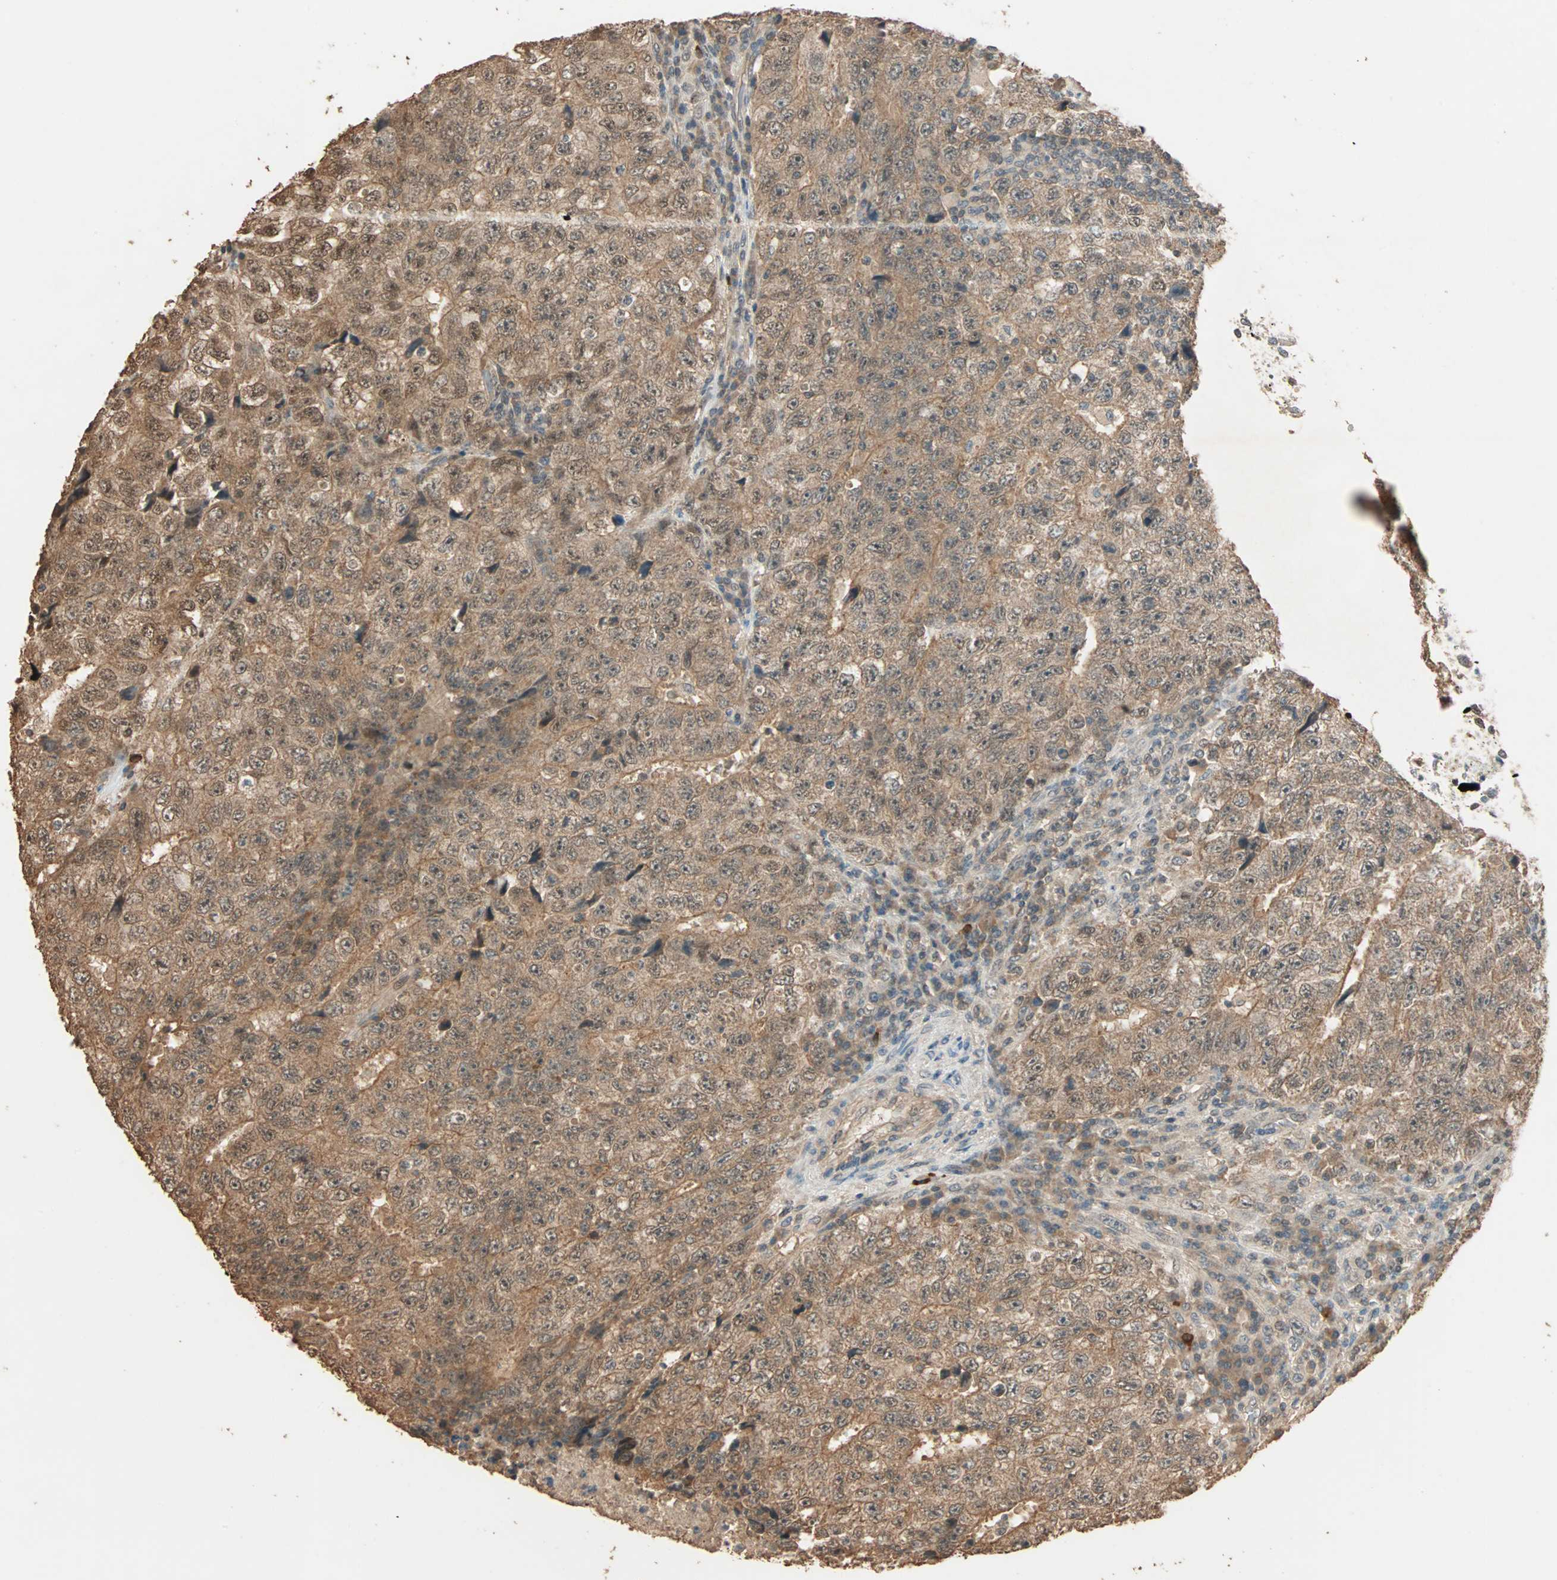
{"staining": {"intensity": "moderate", "quantity": ">75%", "location": "cytoplasmic/membranous,nuclear"}, "tissue": "testis cancer", "cell_type": "Tumor cells", "image_type": "cancer", "snomed": [{"axis": "morphology", "description": "Necrosis, NOS"}, {"axis": "morphology", "description": "Carcinoma, Embryonal, NOS"}, {"axis": "topography", "description": "Testis"}], "caption": "Testis embryonal carcinoma stained for a protein (brown) reveals moderate cytoplasmic/membranous and nuclear positive staining in about >75% of tumor cells.", "gene": "ZBTB33", "patient": {"sex": "male", "age": 19}}